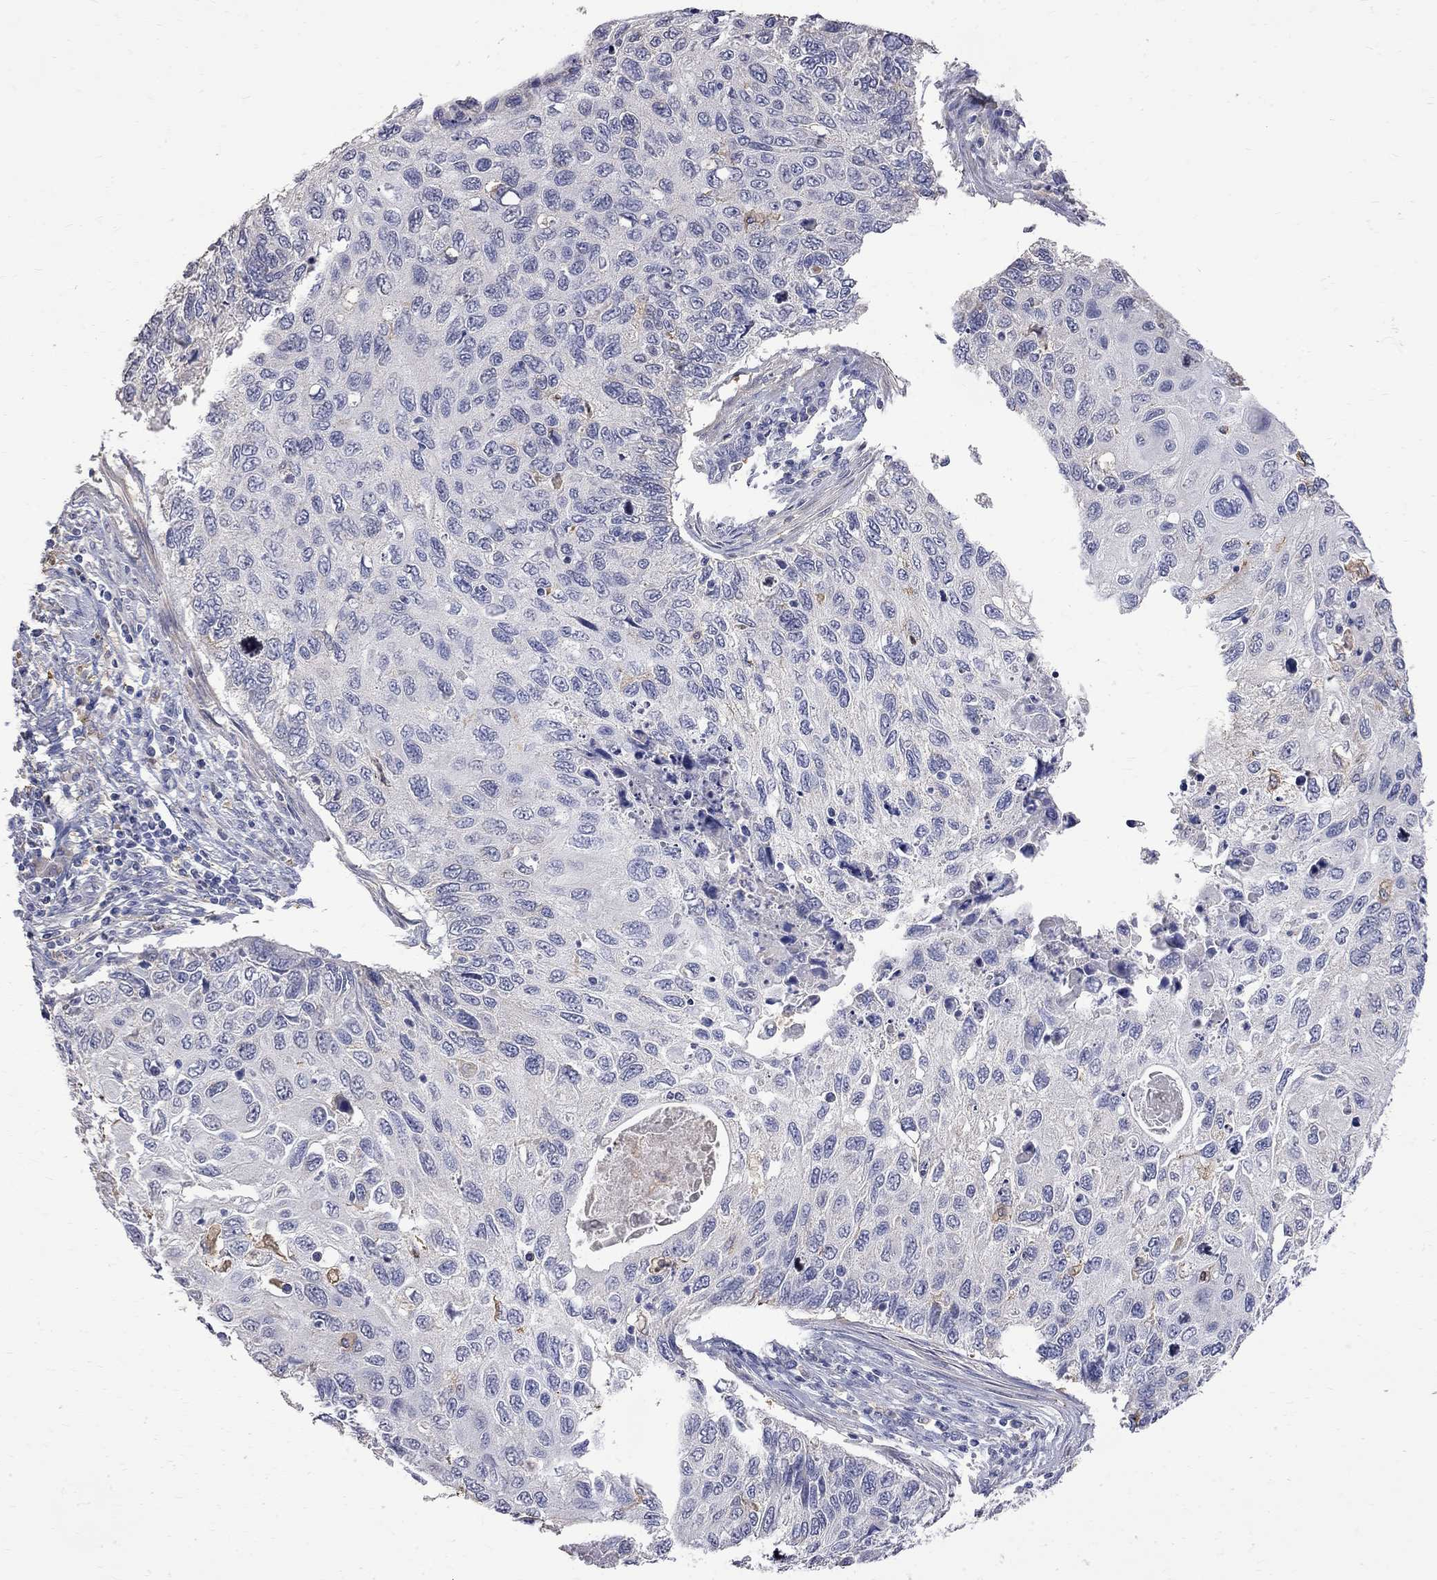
{"staining": {"intensity": "moderate", "quantity": "<25%", "location": "cytoplasmic/membranous"}, "tissue": "cervical cancer", "cell_type": "Tumor cells", "image_type": "cancer", "snomed": [{"axis": "morphology", "description": "Squamous cell carcinoma, NOS"}, {"axis": "topography", "description": "Cervix"}], "caption": "The photomicrograph exhibits a brown stain indicating the presence of a protein in the cytoplasmic/membranous of tumor cells in cervical cancer (squamous cell carcinoma).", "gene": "CKAP2", "patient": {"sex": "female", "age": 70}}